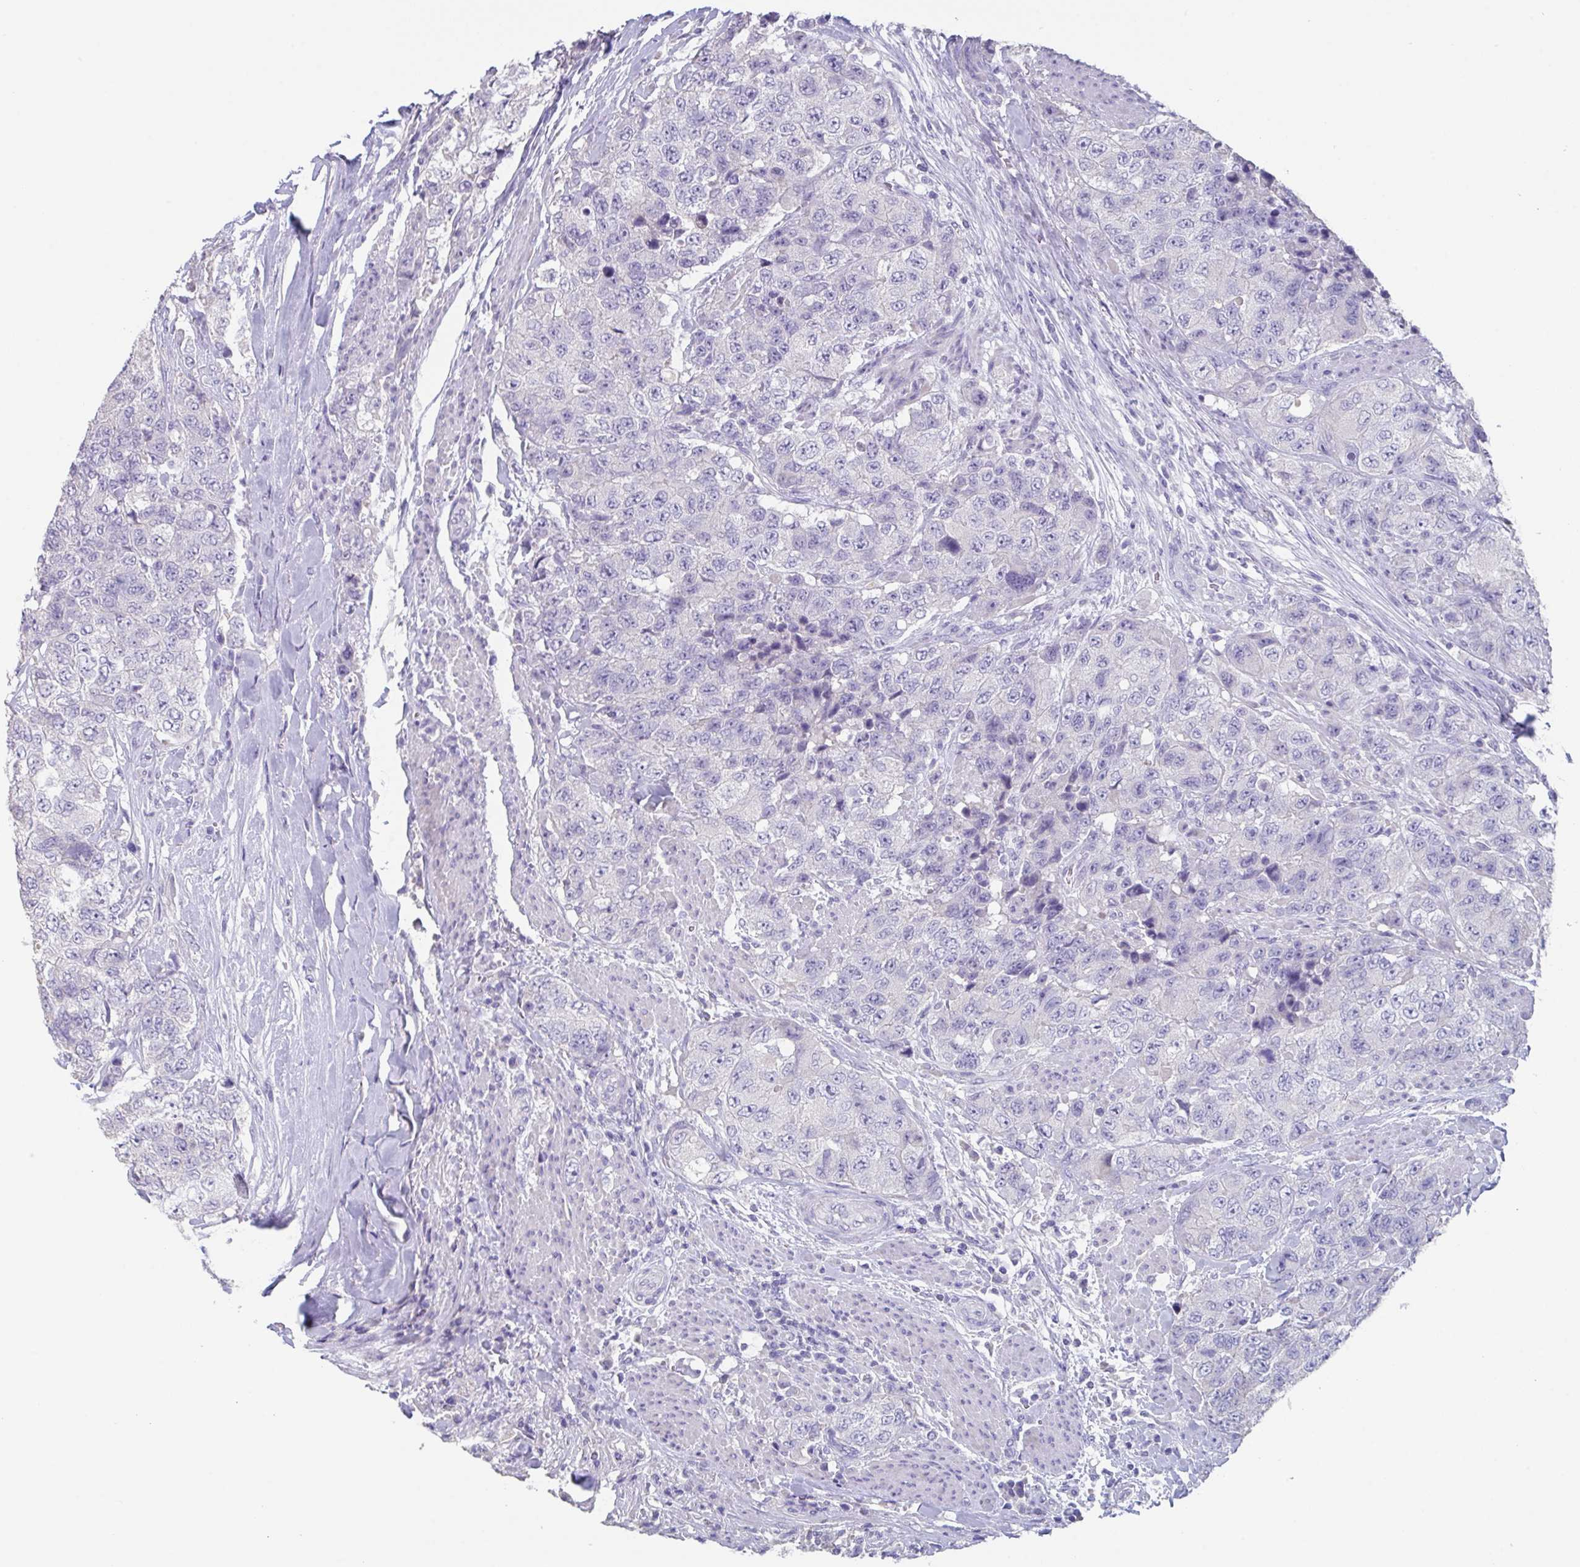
{"staining": {"intensity": "negative", "quantity": "none", "location": "none"}, "tissue": "urothelial cancer", "cell_type": "Tumor cells", "image_type": "cancer", "snomed": [{"axis": "morphology", "description": "Urothelial carcinoma, High grade"}, {"axis": "topography", "description": "Urinary bladder"}], "caption": "A high-resolution histopathology image shows IHC staining of urothelial cancer, which demonstrates no significant positivity in tumor cells.", "gene": "SLC44A4", "patient": {"sex": "female", "age": 78}}